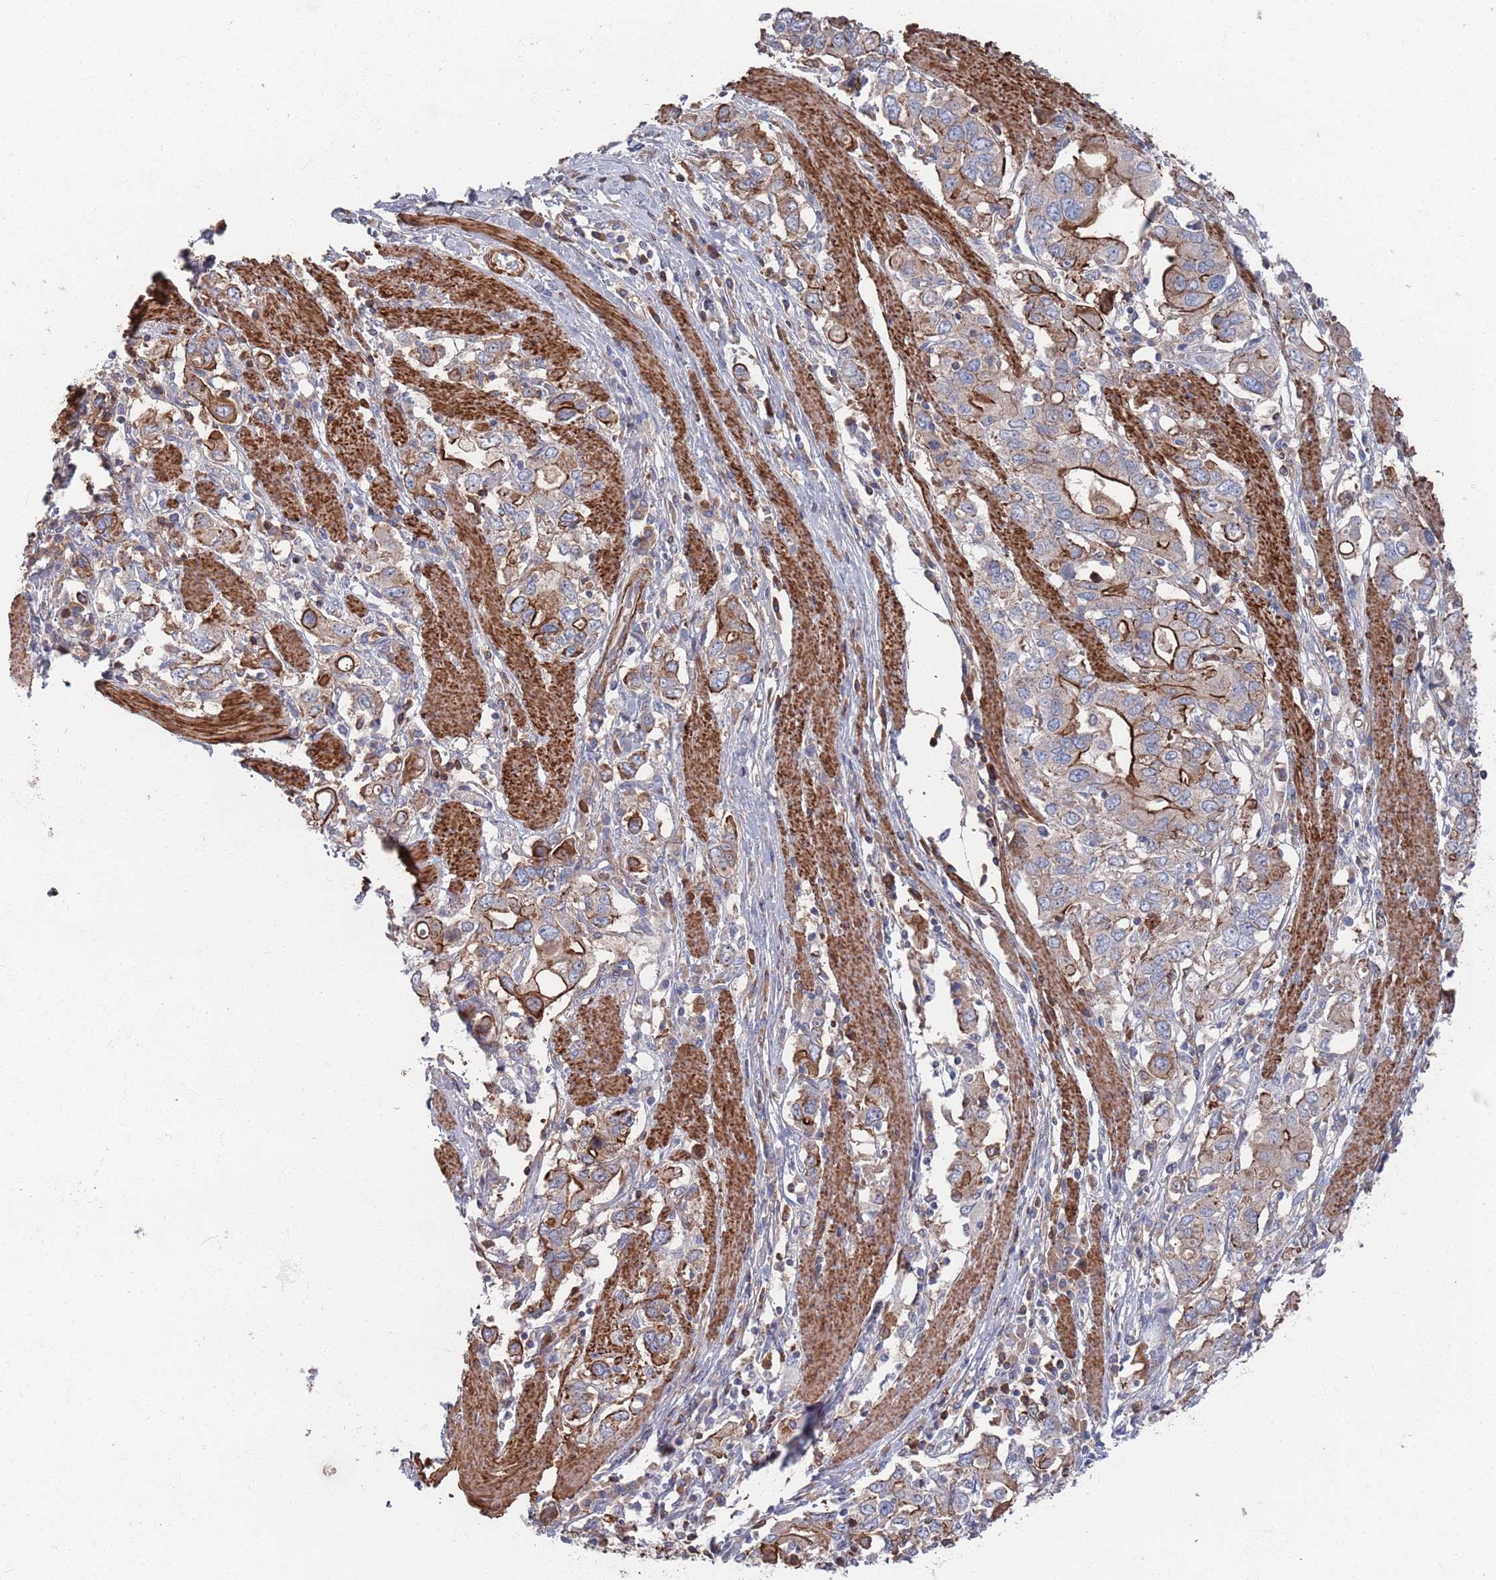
{"staining": {"intensity": "strong", "quantity": "25%-75%", "location": "cytoplasmic/membranous"}, "tissue": "stomach cancer", "cell_type": "Tumor cells", "image_type": "cancer", "snomed": [{"axis": "morphology", "description": "Adenocarcinoma, NOS"}, {"axis": "topography", "description": "Stomach, upper"}, {"axis": "topography", "description": "Stomach"}], "caption": "Protein staining by immunohistochemistry shows strong cytoplasmic/membranous expression in about 25%-75% of tumor cells in stomach adenocarcinoma.", "gene": "PLEKHA4", "patient": {"sex": "male", "age": 62}}